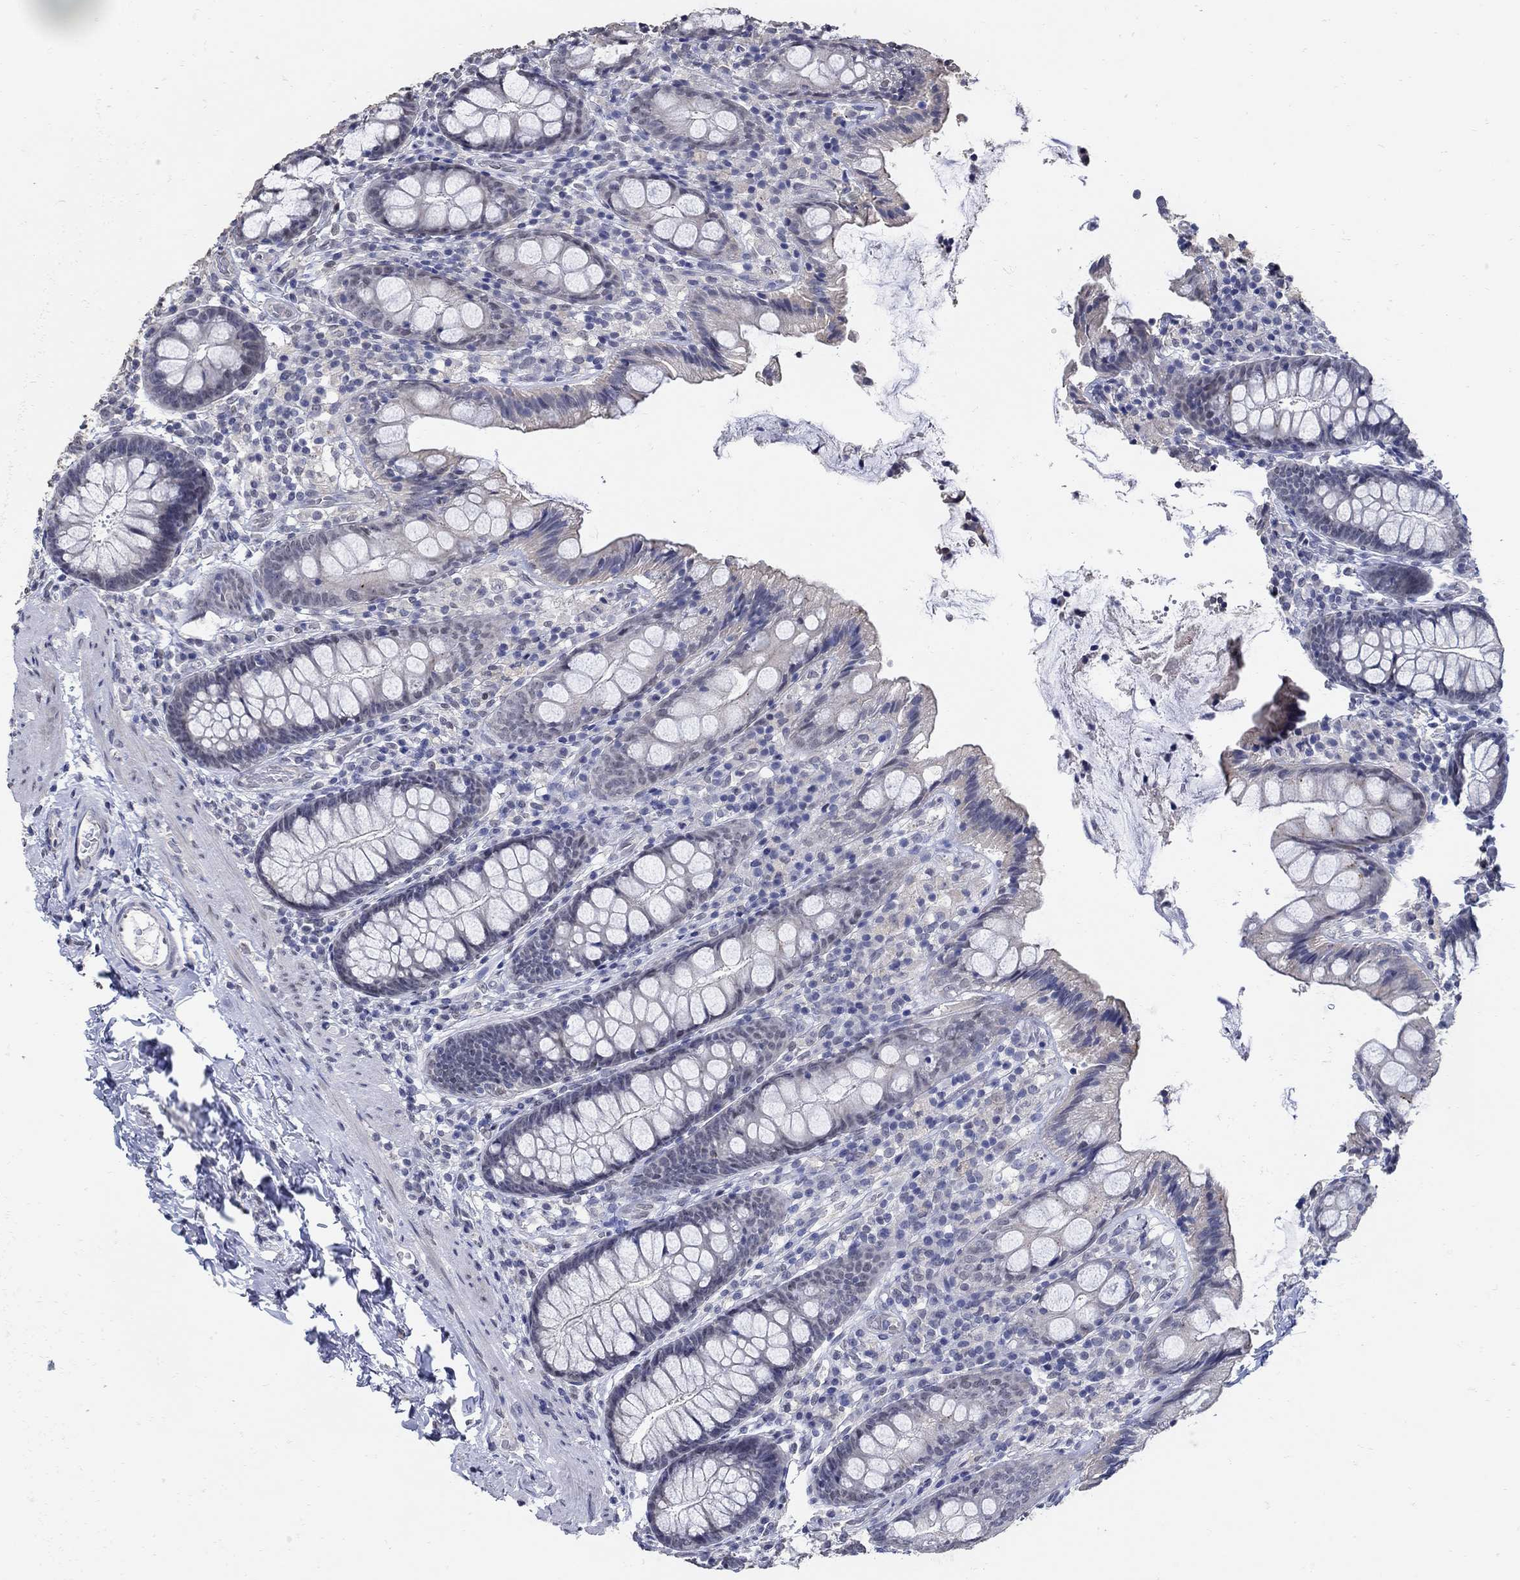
{"staining": {"intensity": "negative", "quantity": "none", "location": "none"}, "tissue": "colon", "cell_type": "Endothelial cells", "image_type": "normal", "snomed": [{"axis": "morphology", "description": "Normal tissue, NOS"}, {"axis": "topography", "description": "Colon"}], "caption": "Protein analysis of normal colon displays no significant positivity in endothelial cells.", "gene": "KCNN3", "patient": {"sex": "female", "age": 86}}